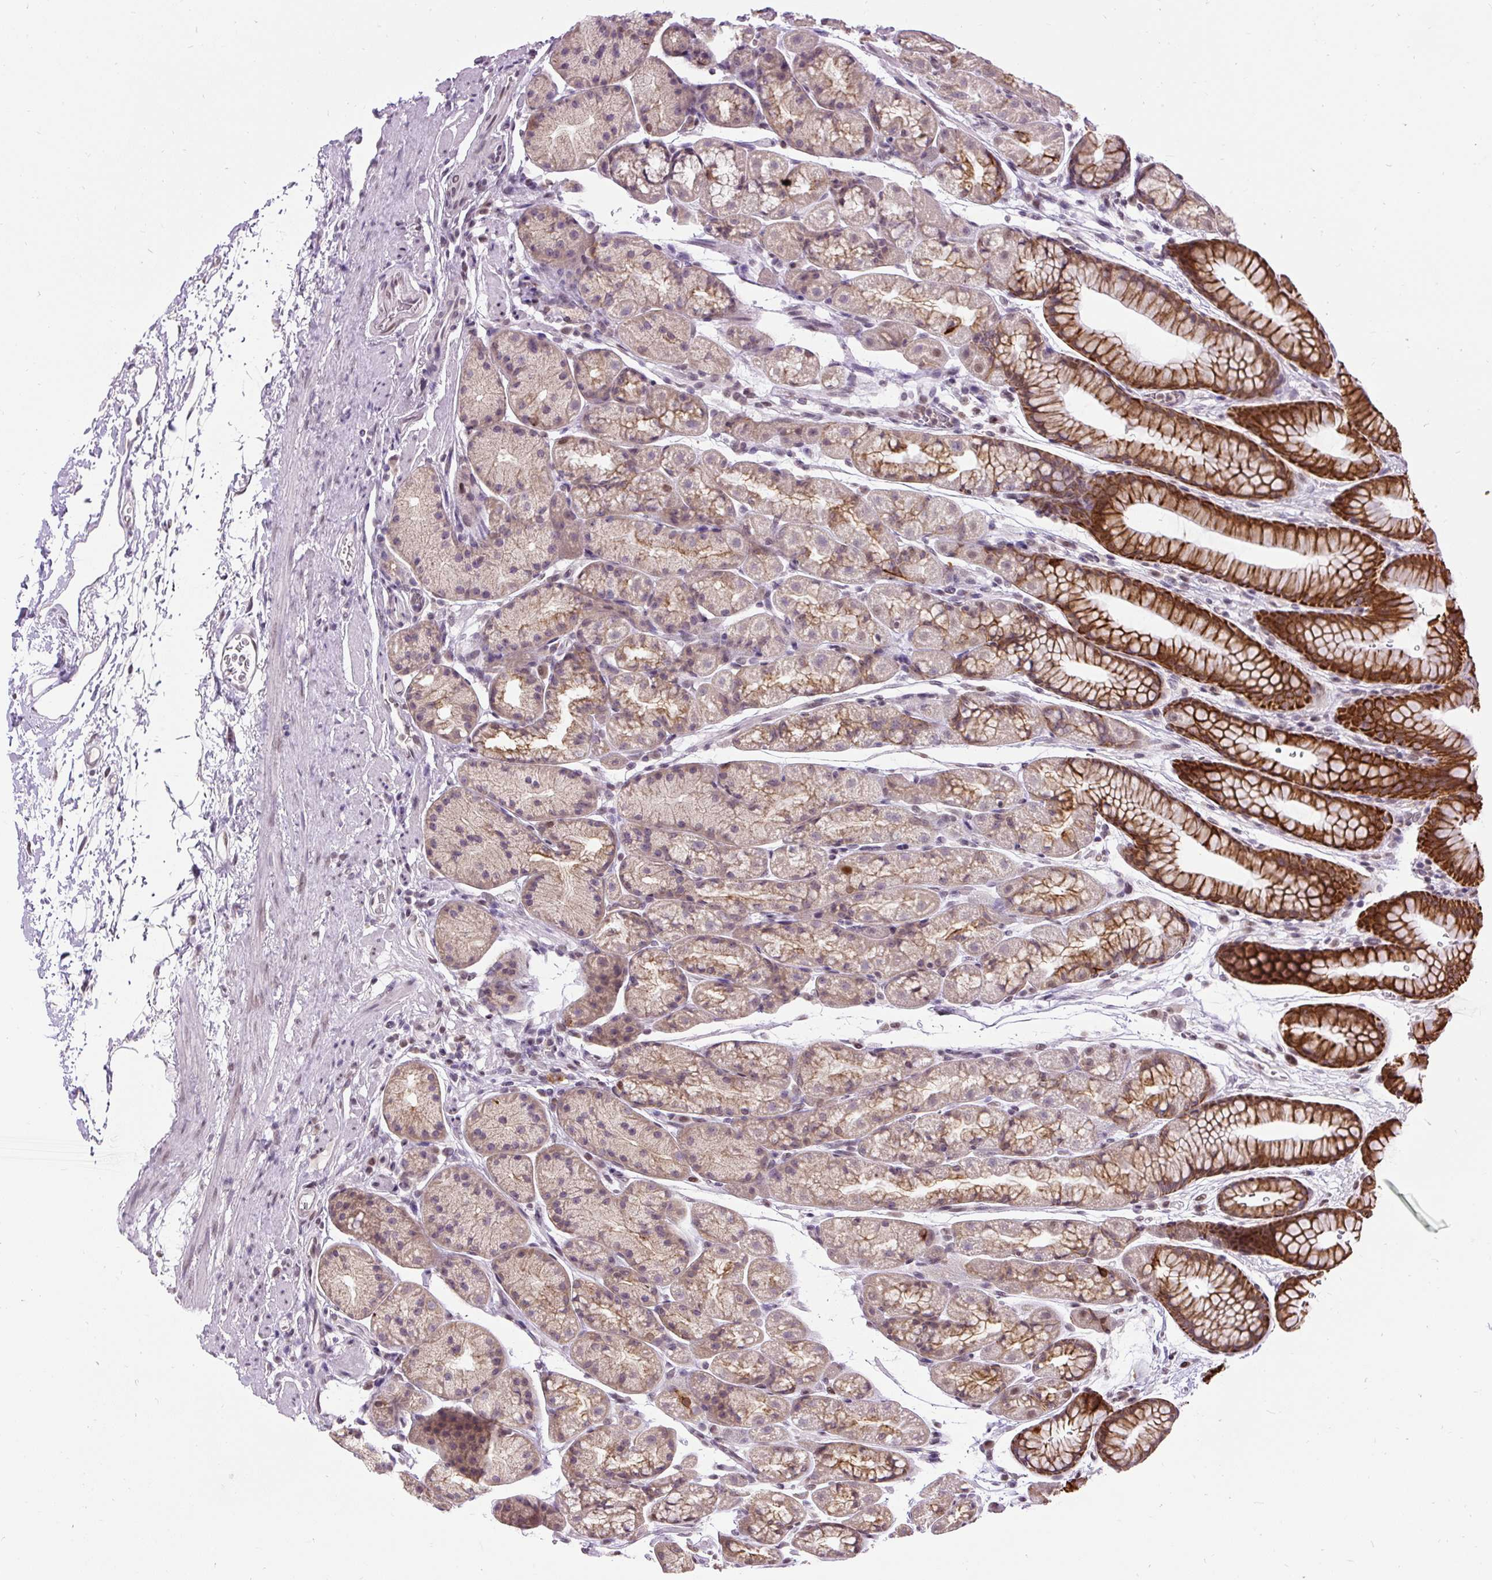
{"staining": {"intensity": "strong", "quantity": "25%-75%", "location": "cytoplasmic/membranous"}, "tissue": "stomach", "cell_type": "Glandular cells", "image_type": "normal", "snomed": [{"axis": "morphology", "description": "Normal tissue, NOS"}, {"axis": "topography", "description": "Stomach, lower"}], "caption": "Strong cytoplasmic/membranous expression for a protein is seen in approximately 25%-75% of glandular cells of unremarkable stomach using immunohistochemistry.", "gene": "ZNF672", "patient": {"sex": "male", "age": 67}}